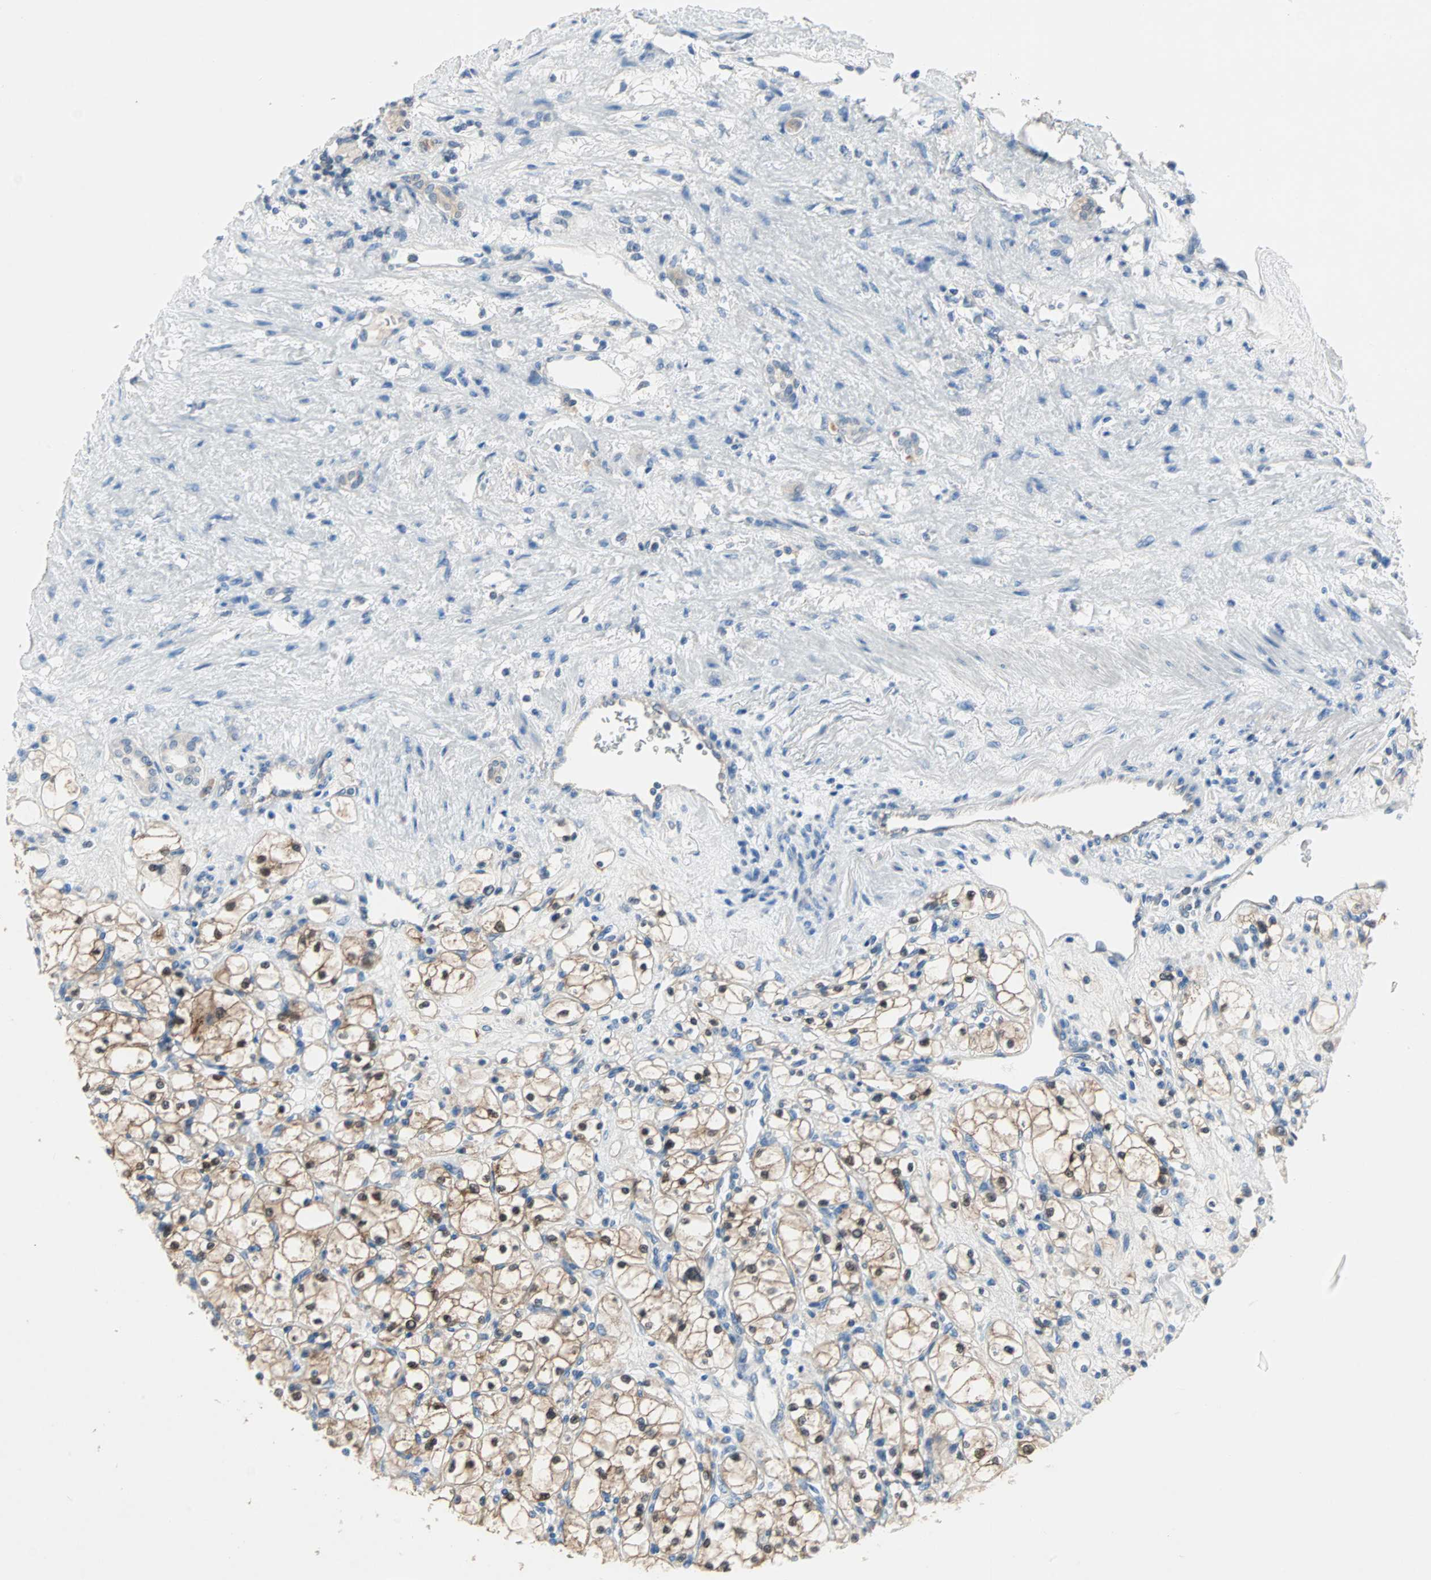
{"staining": {"intensity": "strong", "quantity": ">75%", "location": "cytoplasmic/membranous,nuclear"}, "tissue": "renal cancer", "cell_type": "Tumor cells", "image_type": "cancer", "snomed": [{"axis": "morphology", "description": "Adenocarcinoma, NOS"}, {"axis": "topography", "description": "Kidney"}], "caption": "Immunohistochemistry image of neoplastic tissue: renal adenocarcinoma stained using immunohistochemistry displays high levels of strong protein expression localized specifically in the cytoplasmic/membranous and nuclear of tumor cells, appearing as a cytoplasmic/membranous and nuclear brown color.", "gene": "MPI", "patient": {"sex": "female", "age": 83}}